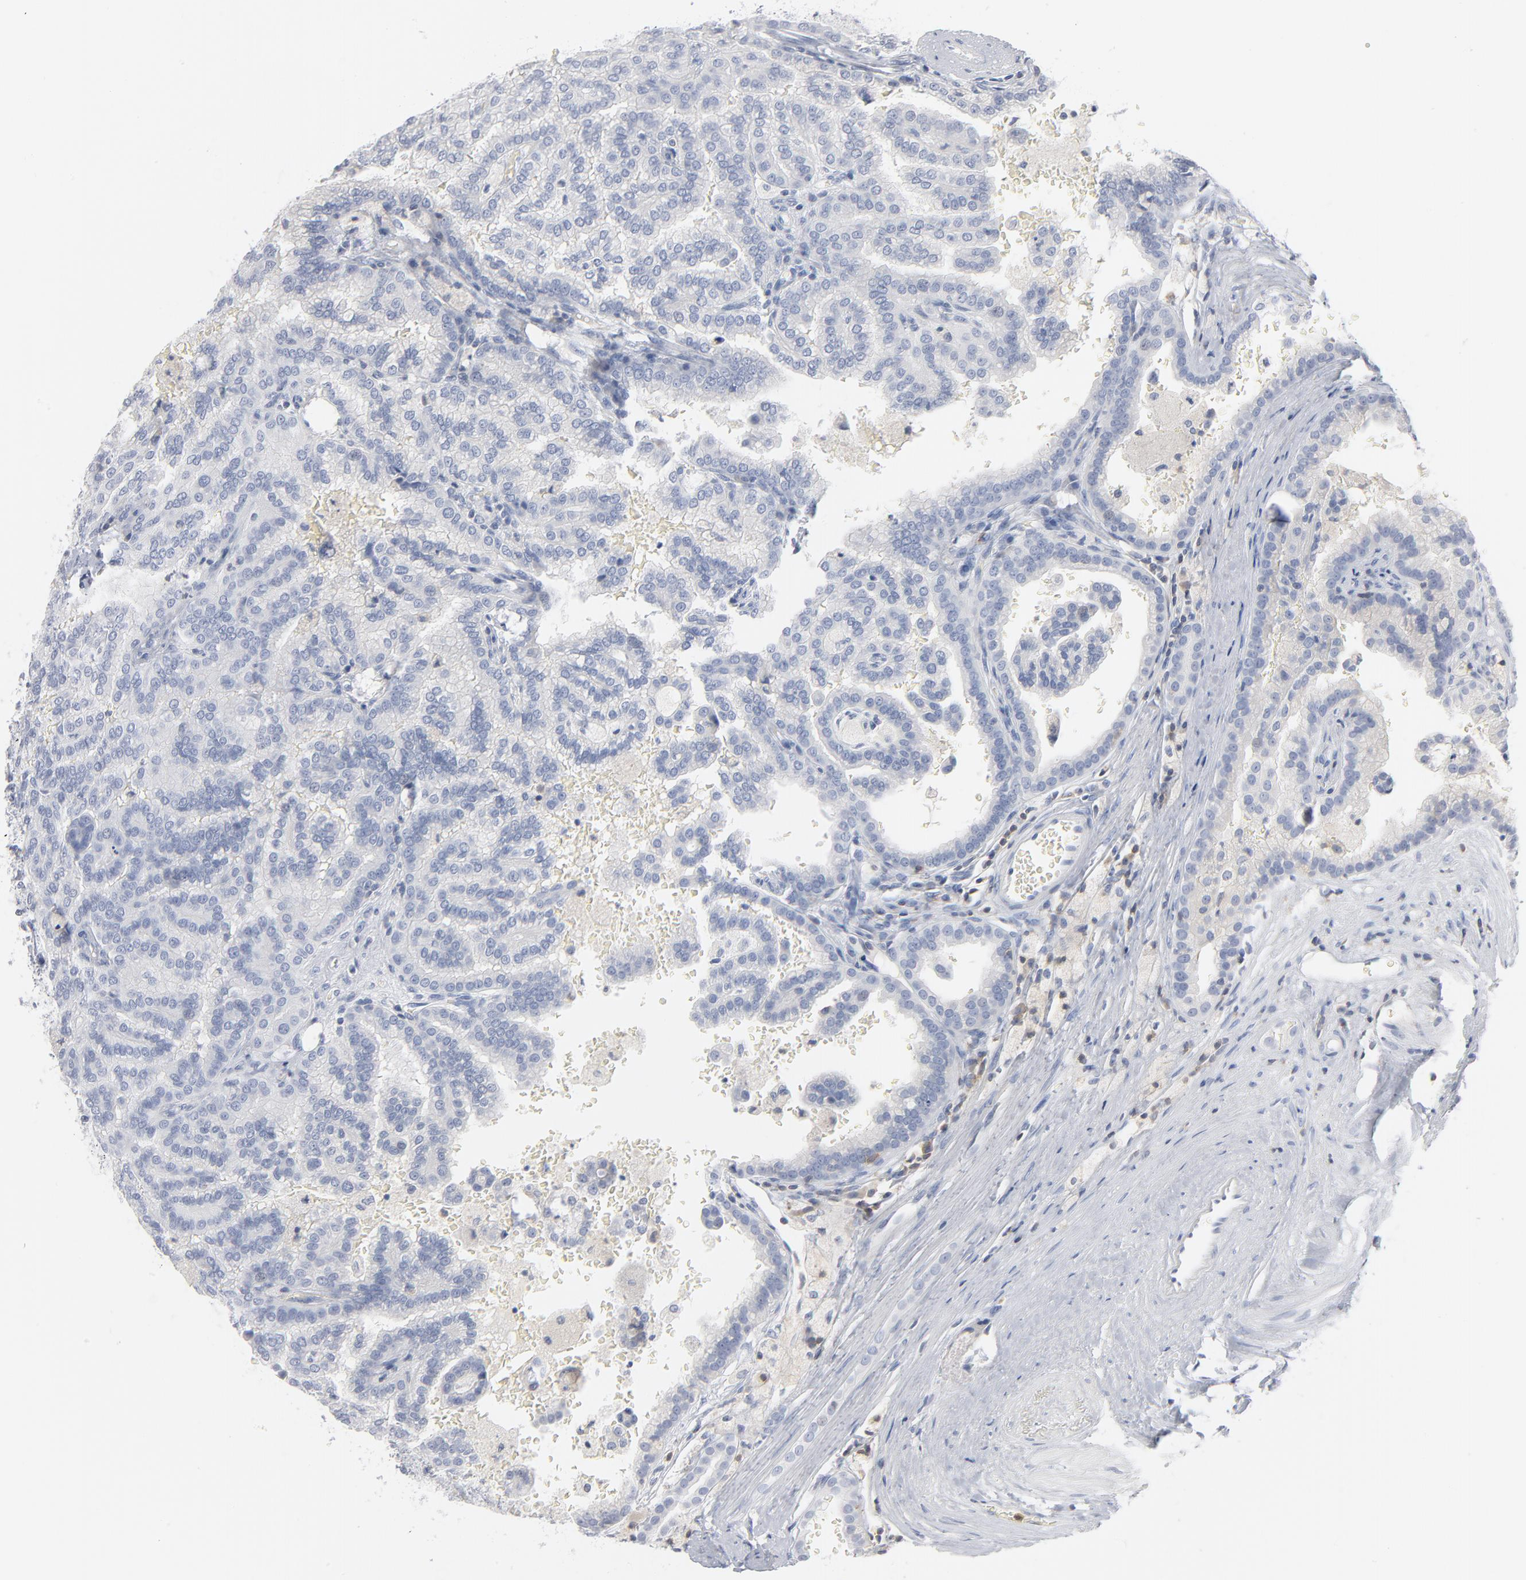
{"staining": {"intensity": "negative", "quantity": "none", "location": "none"}, "tissue": "renal cancer", "cell_type": "Tumor cells", "image_type": "cancer", "snomed": [{"axis": "morphology", "description": "Adenocarcinoma, NOS"}, {"axis": "topography", "description": "Kidney"}], "caption": "The image shows no staining of tumor cells in renal cancer (adenocarcinoma).", "gene": "PTK2B", "patient": {"sex": "male", "age": 61}}